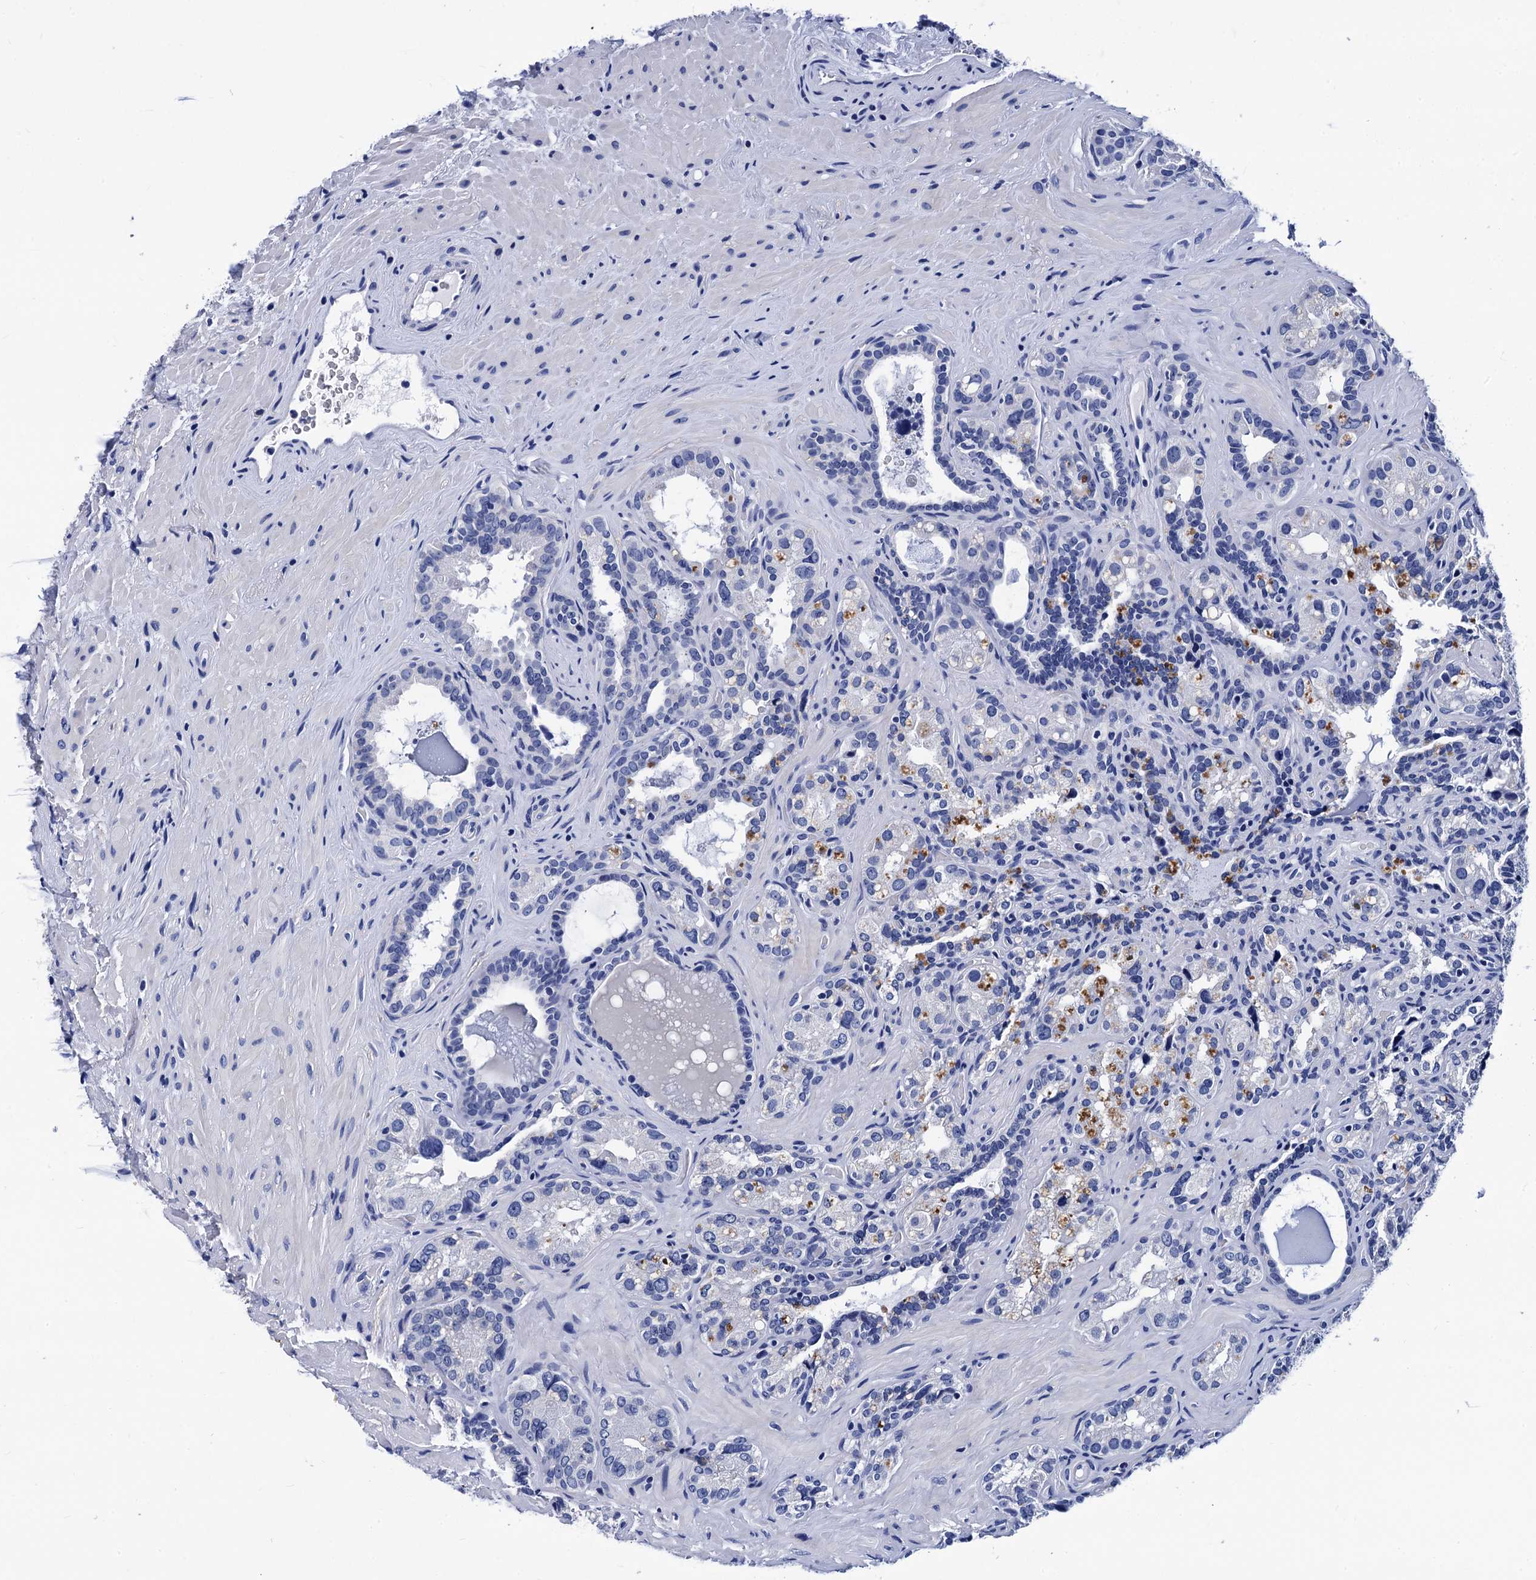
{"staining": {"intensity": "negative", "quantity": "none", "location": "none"}, "tissue": "seminal vesicle", "cell_type": "Glandular cells", "image_type": "normal", "snomed": [{"axis": "morphology", "description": "Normal tissue, NOS"}, {"axis": "topography", "description": "Seminal veicle"}, {"axis": "topography", "description": "Peripheral nerve tissue"}], "caption": "High magnification brightfield microscopy of unremarkable seminal vesicle stained with DAB (3,3'-diaminobenzidine) (brown) and counterstained with hematoxylin (blue): glandular cells show no significant positivity. (DAB IHC, high magnification).", "gene": "MYBPC3", "patient": {"sex": "male", "age": 67}}